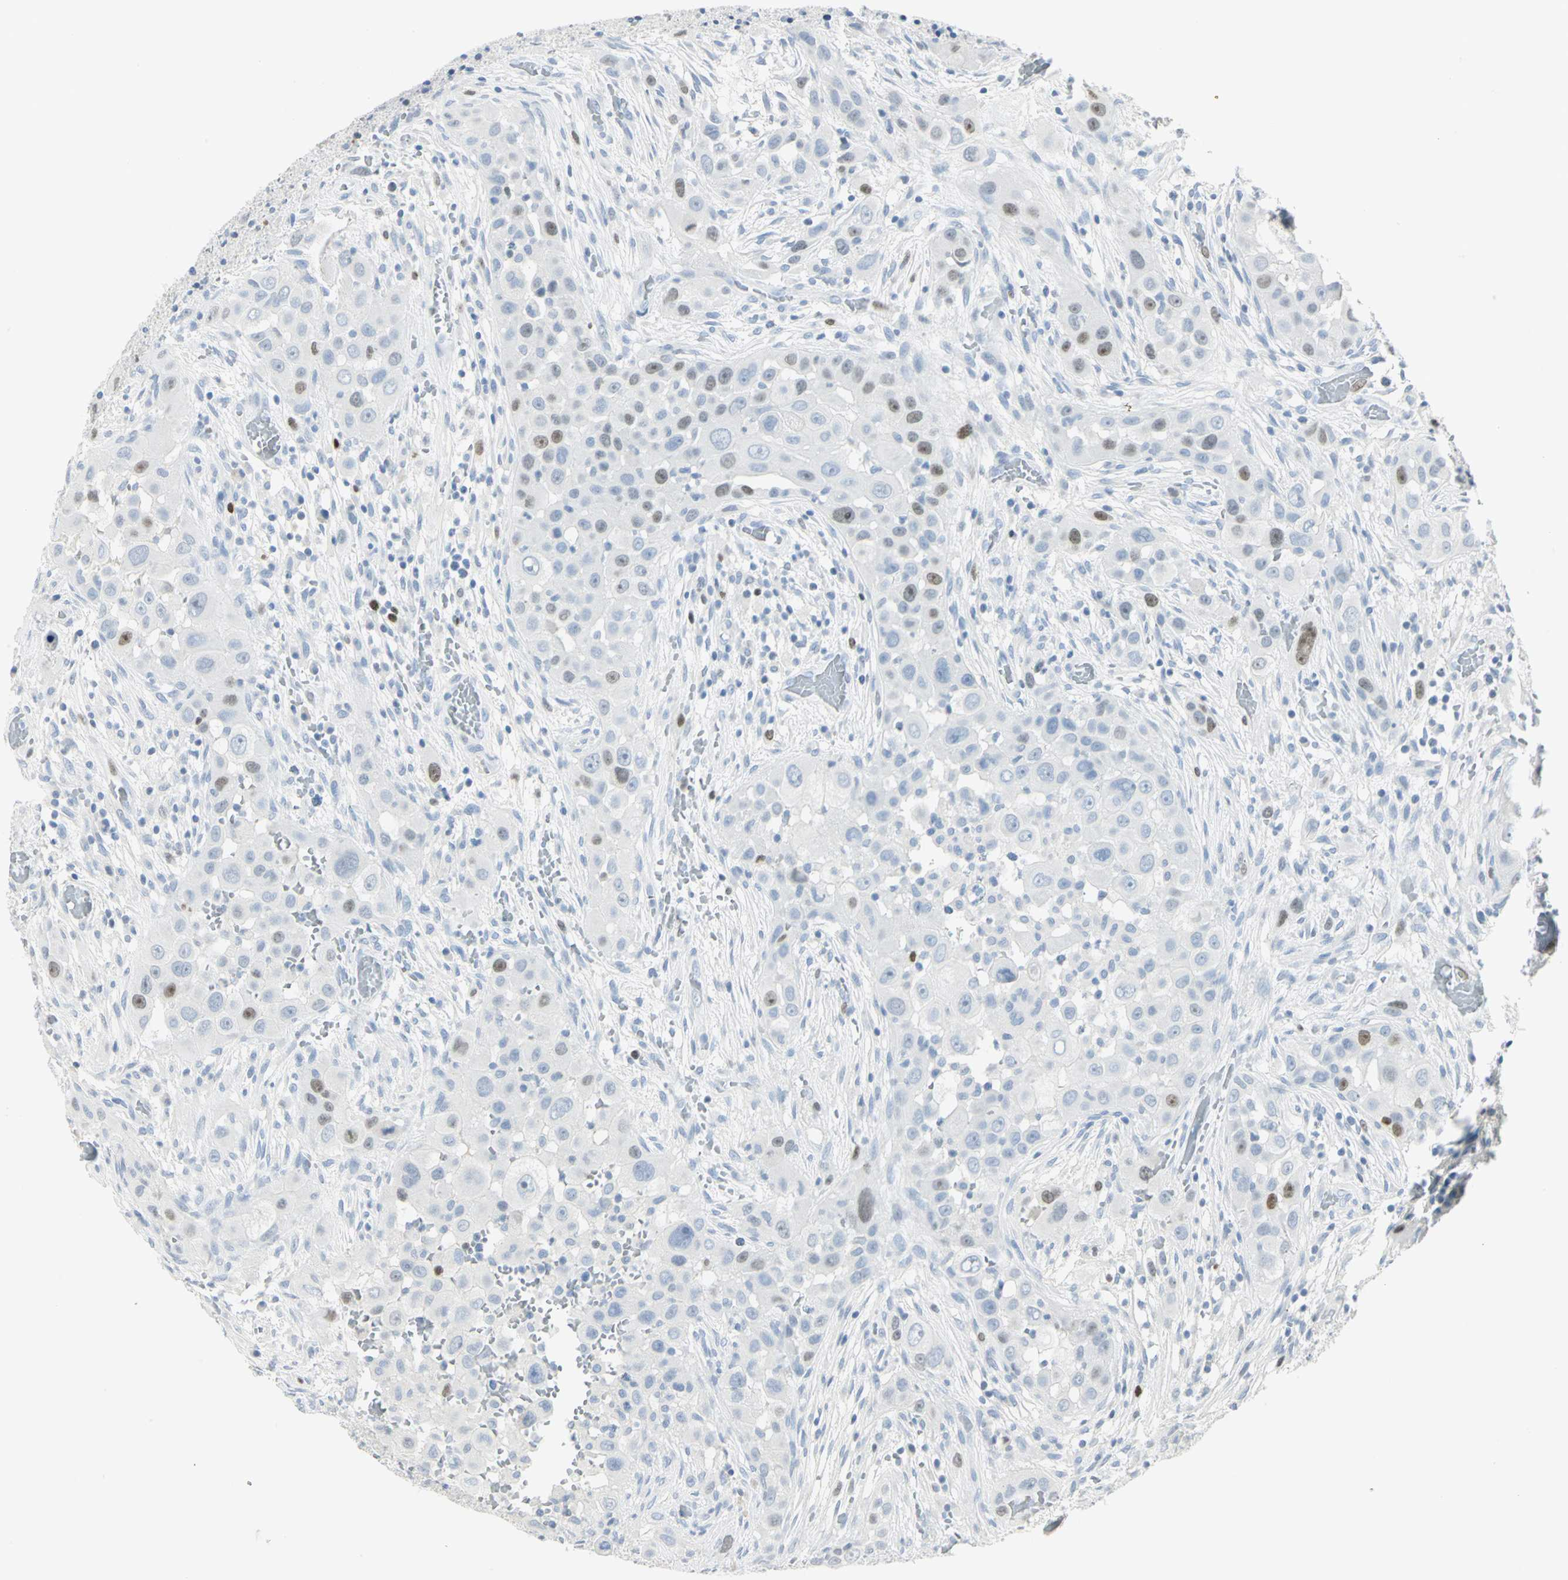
{"staining": {"intensity": "weak", "quantity": "<25%", "location": "nuclear"}, "tissue": "head and neck cancer", "cell_type": "Tumor cells", "image_type": "cancer", "snomed": [{"axis": "morphology", "description": "Carcinoma, NOS"}, {"axis": "topography", "description": "Head-Neck"}], "caption": "This is an immunohistochemistry image of head and neck cancer. There is no expression in tumor cells.", "gene": "HELLS", "patient": {"sex": "male", "age": 87}}